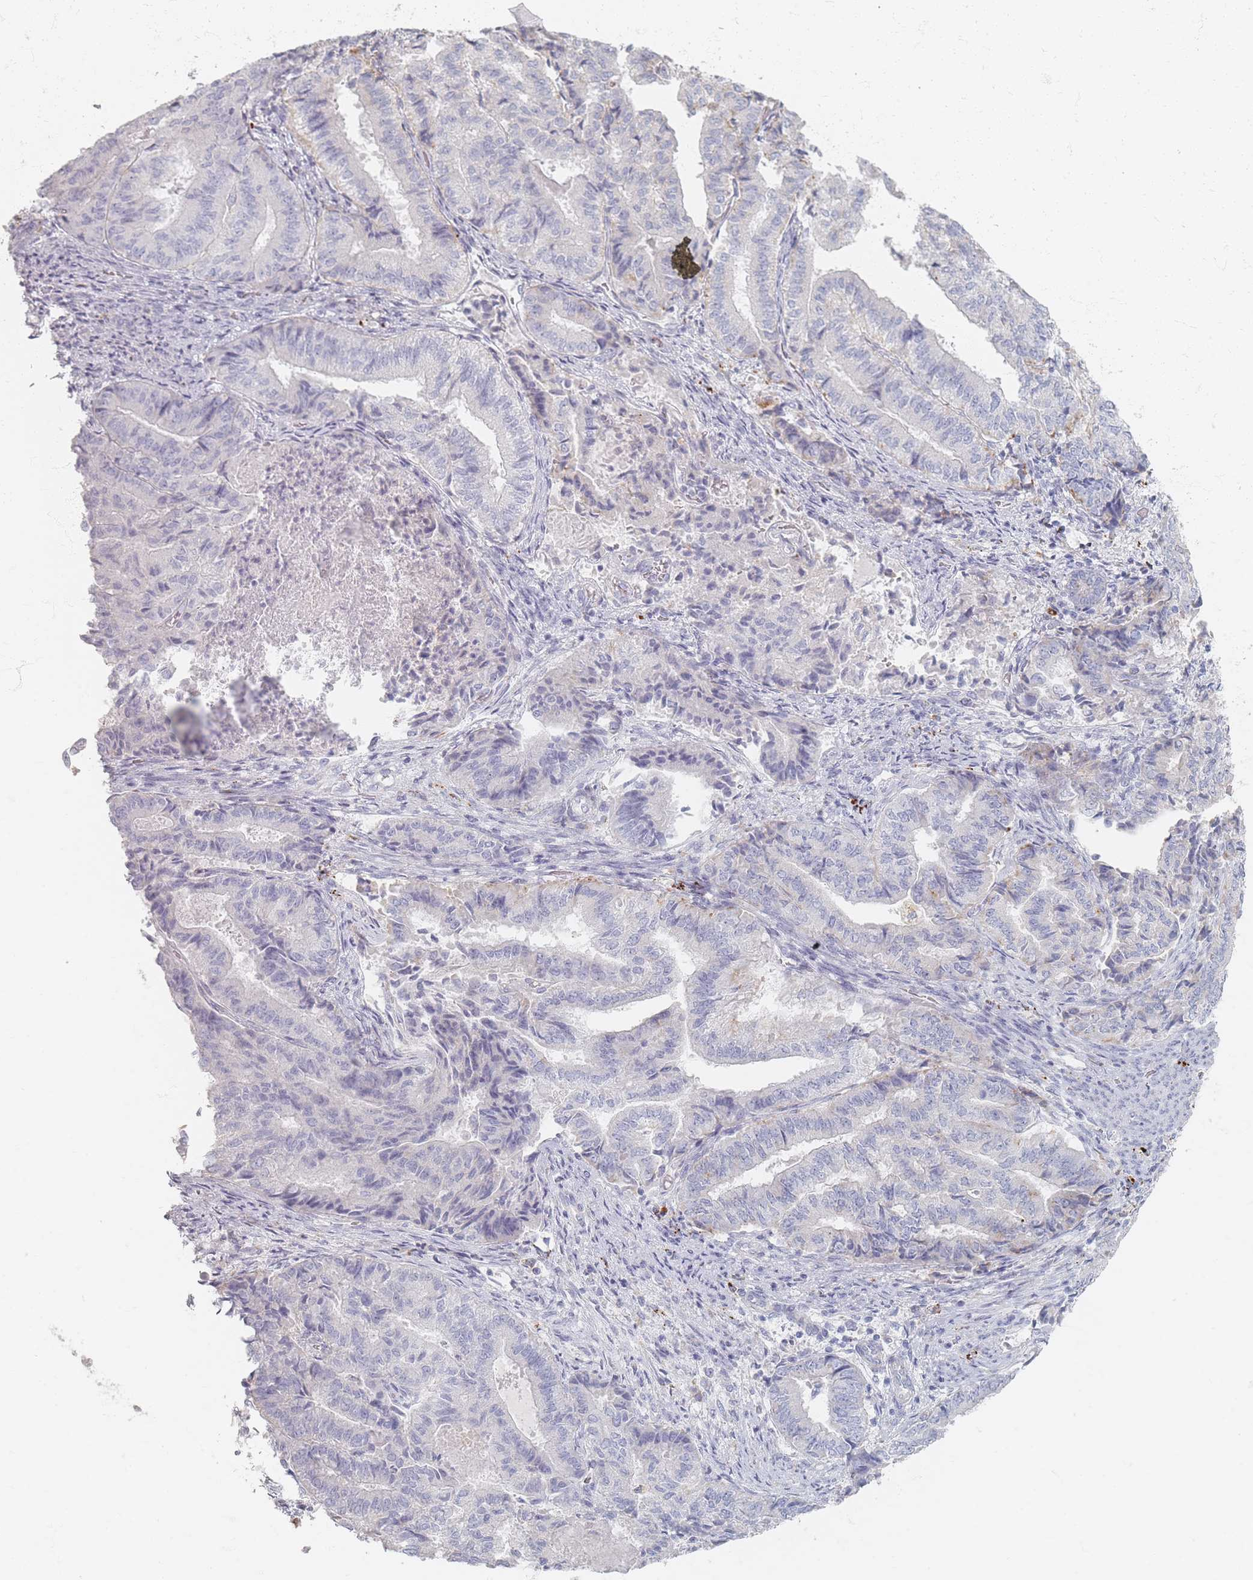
{"staining": {"intensity": "weak", "quantity": "<25%", "location": "cytoplasmic/membranous"}, "tissue": "endometrial cancer", "cell_type": "Tumor cells", "image_type": "cancer", "snomed": [{"axis": "morphology", "description": "Adenocarcinoma, NOS"}, {"axis": "topography", "description": "Endometrium"}], "caption": "Endometrial cancer was stained to show a protein in brown. There is no significant positivity in tumor cells.", "gene": "SLC2A11", "patient": {"sex": "female", "age": 80}}